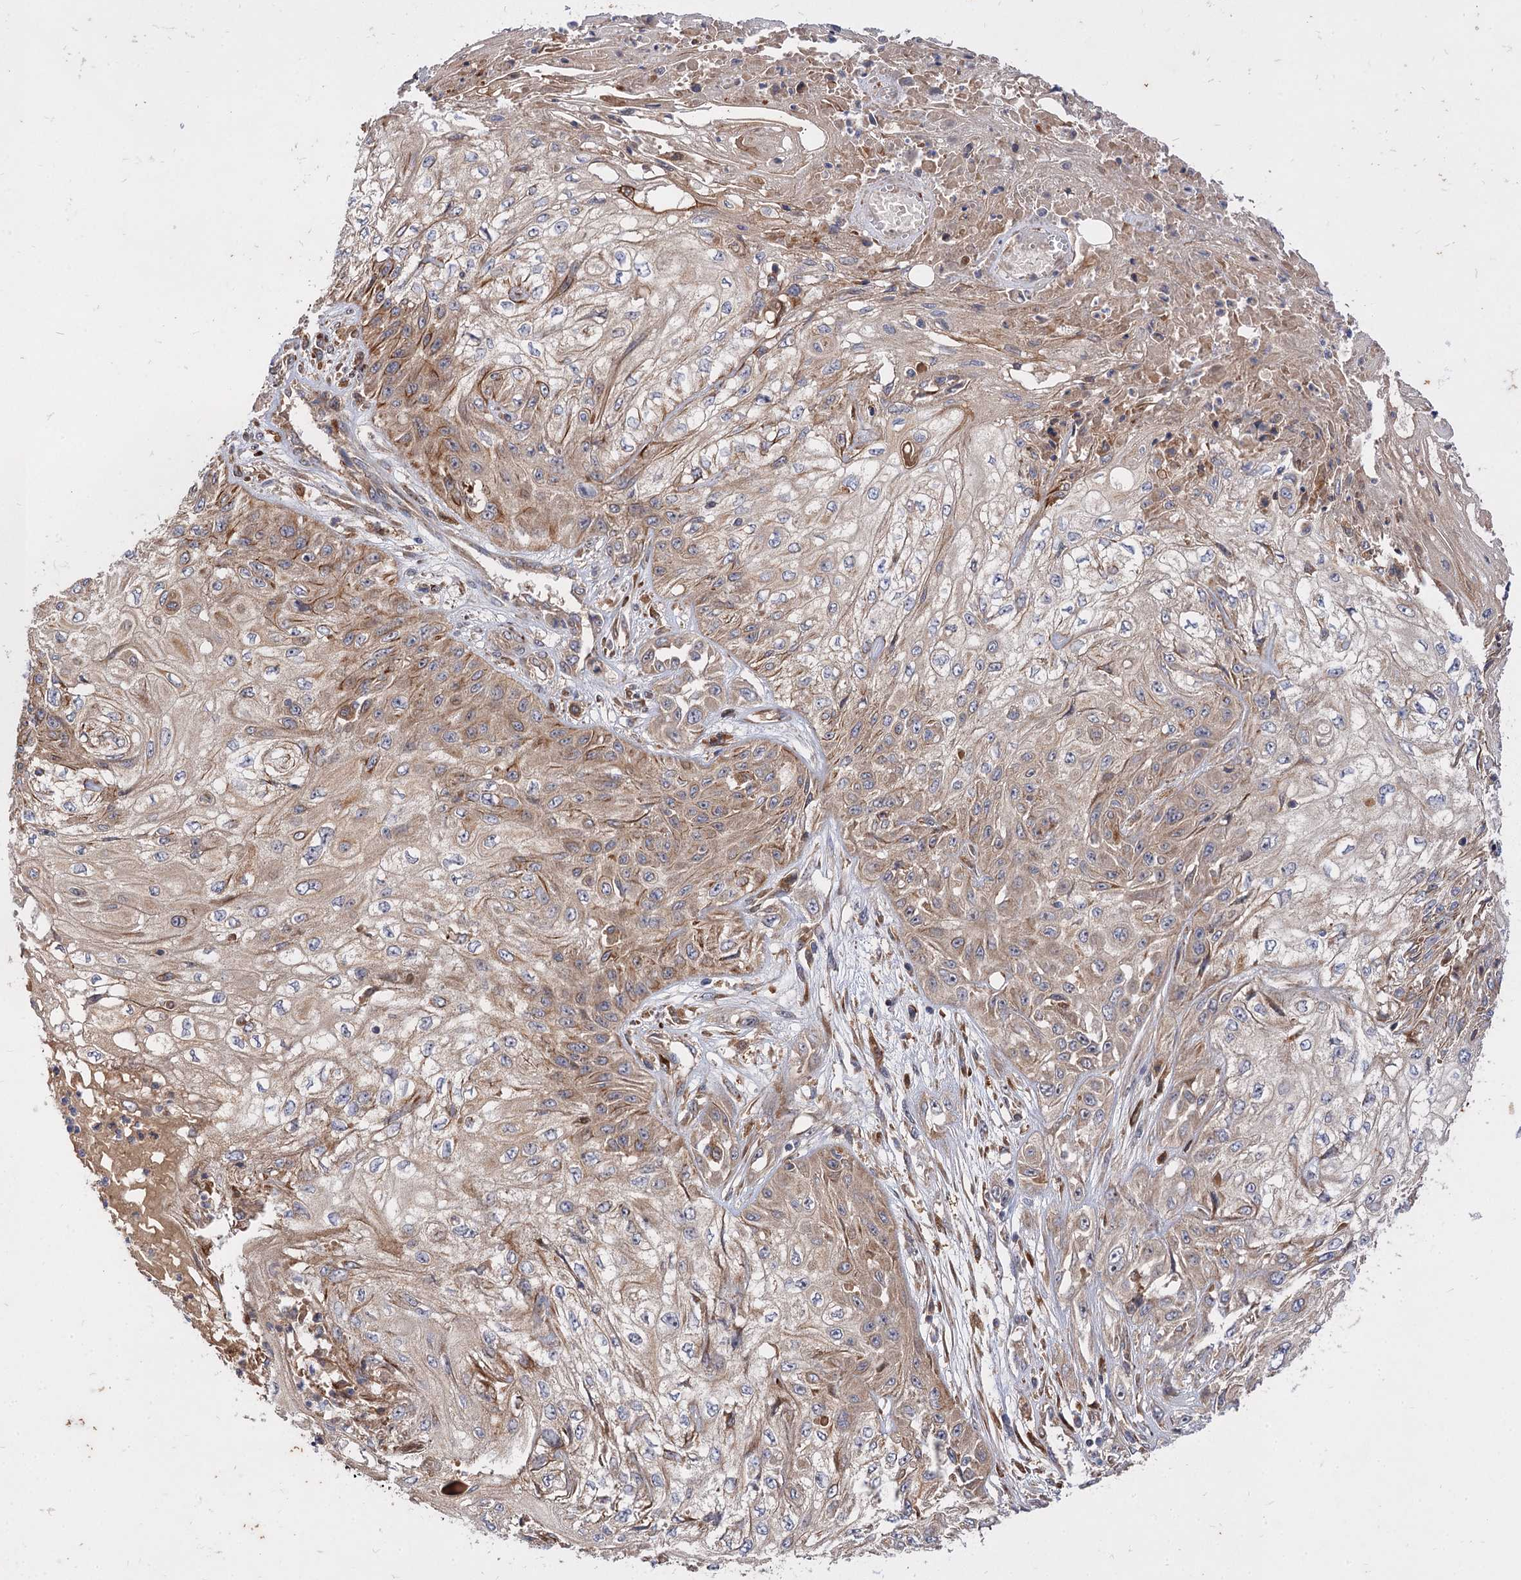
{"staining": {"intensity": "weak", "quantity": ">75%", "location": "cytoplasmic/membranous"}, "tissue": "skin cancer", "cell_type": "Tumor cells", "image_type": "cancer", "snomed": [{"axis": "morphology", "description": "Squamous cell carcinoma, NOS"}, {"axis": "morphology", "description": "Squamous cell carcinoma, metastatic, NOS"}, {"axis": "topography", "description": "Skin"}, {"axis": "topography", "description": "Lymph node"}], "caption": "This is an image of immunohistochemistry staining of skin cancer, which shows weak positivity in the cytoplasmic/membranous of tumor cells.", "gene": "PATL1", "patient": {"sex": "male", "age": 75}}